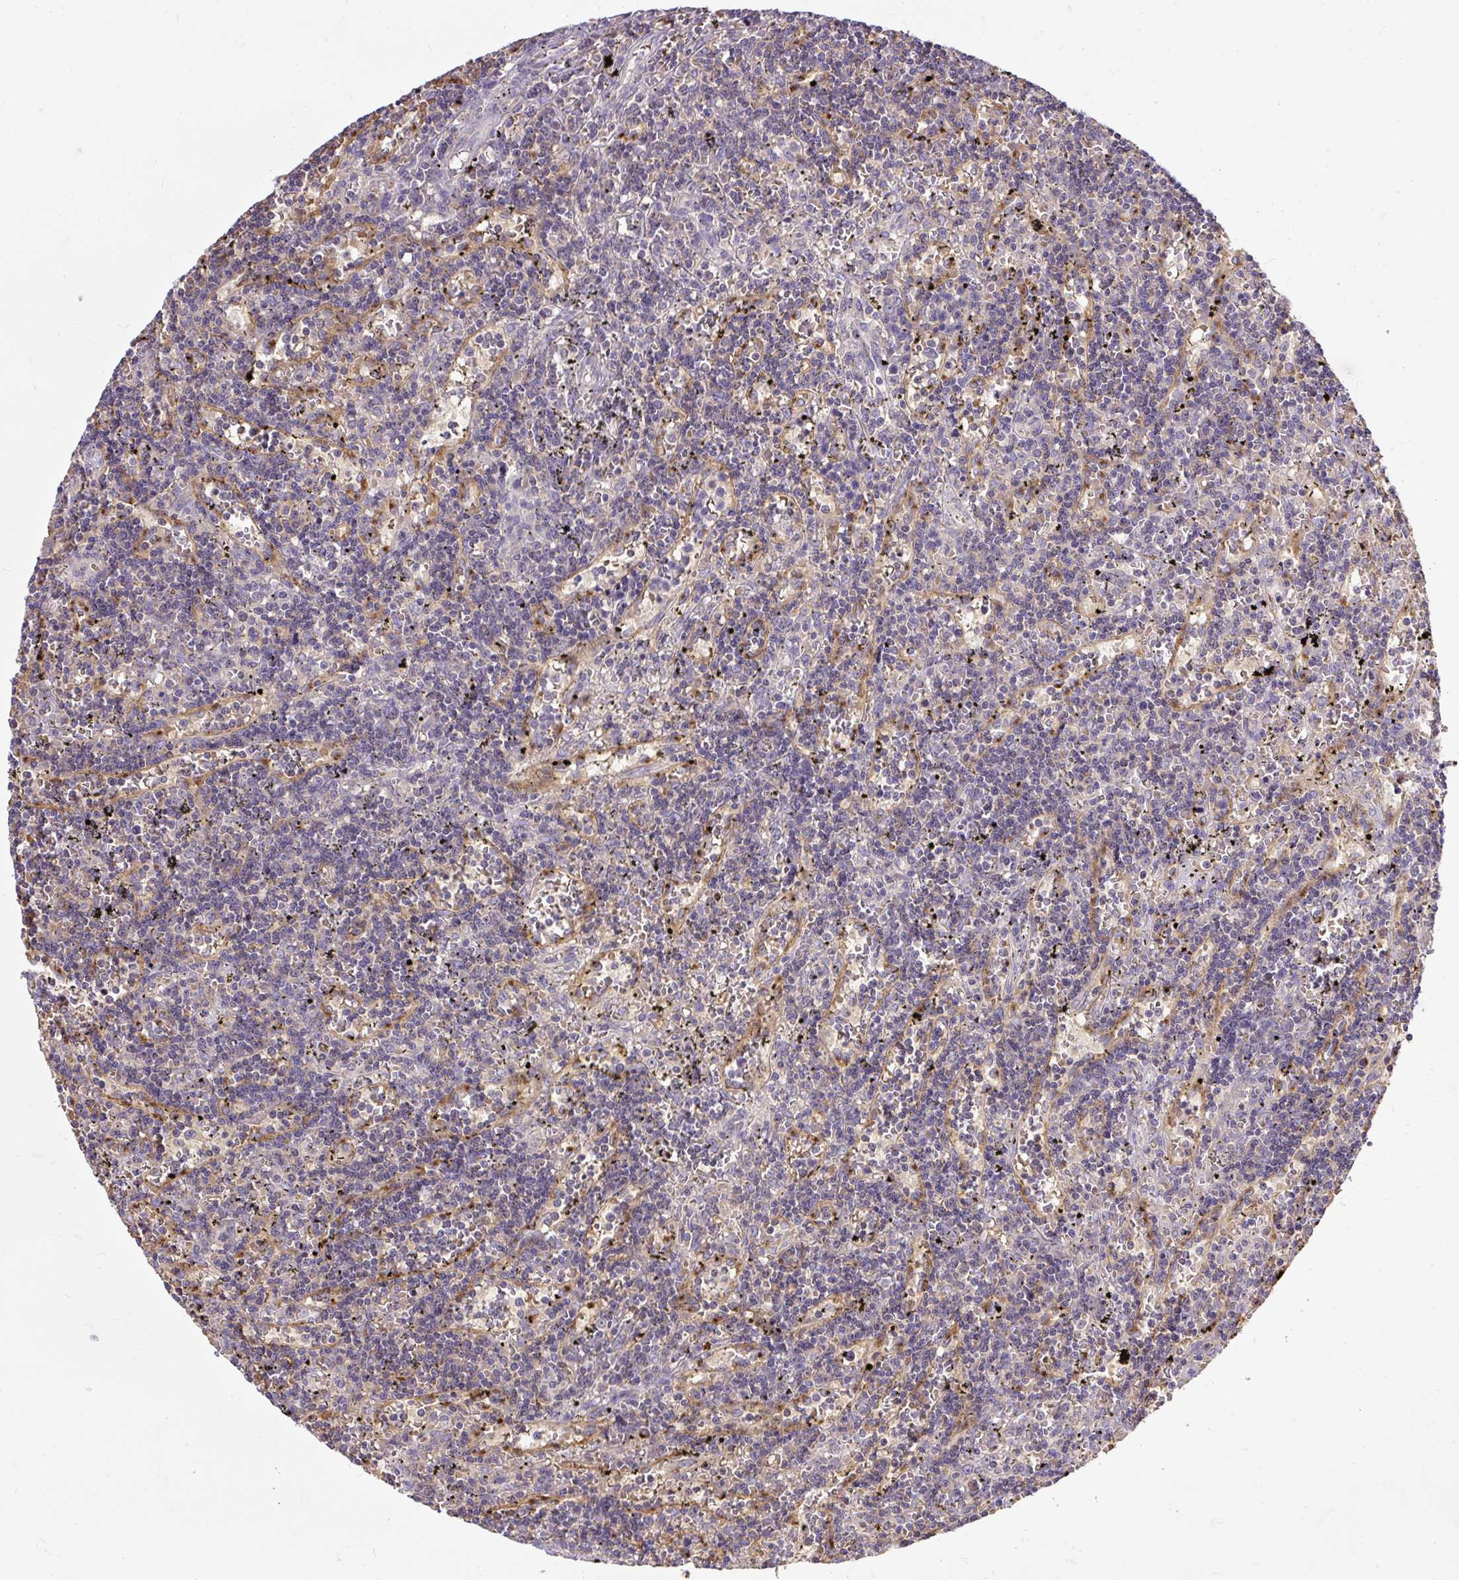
{"staining": {"intensity": "negative", "quantity": "none", "location": "none"}, "tissue": "lymphoma", "cell_type": "Tumor cells", "image_type": "cancer", "snomed": [{"axis": "morphology", "description": "Malignant lymphoma, non-Hodgkin's type, Low grade"}, {"axis": "topography", "description": "Spleen"}], "caption": "Immunohistochemical staining of lymphoma shows no significant expression in tumor cells. (Immunohistochemistry (ihc), brightfield microscopy, high magnification).", "gene": "SMC4", "patient": {"sex": "male", "age": 60}}